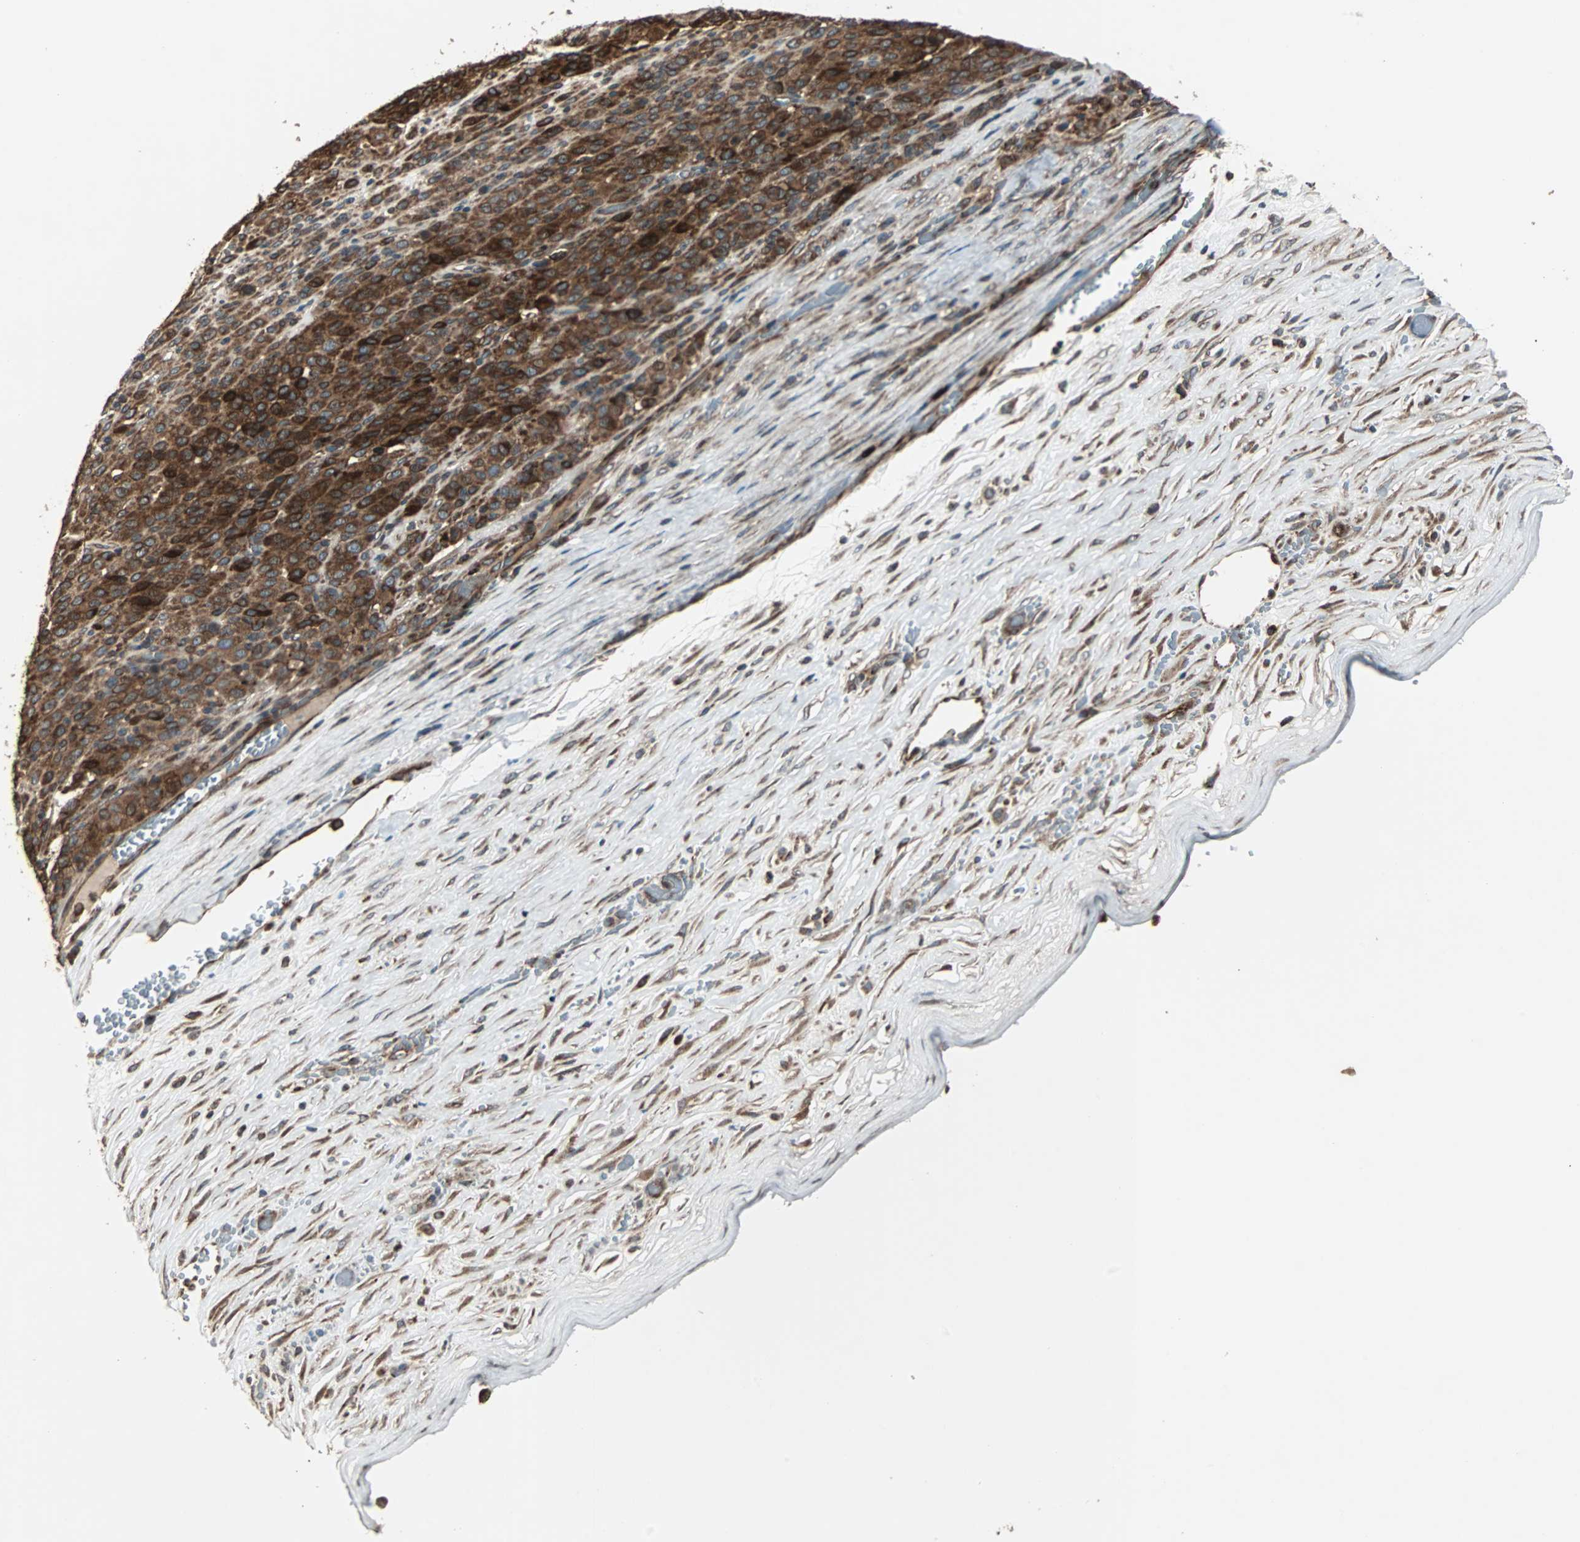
{"staining": {"intensity": "strong", "quantity": ">75%", "location": "cytoplasmic/membranous"}, "tissue": "melanoma", "cell_type": "Tumor cells", "image_type": "cancer", "snomed": [{"axis": "morphology", "description": "Malignant melanoma, Metastatic site"}, {"axis": "topography", "description": "Pancreas"}], "caption": "This is an image of immunohistochemistry staining of malignant melanoma (metastatic site), which shows strong positivity in the cytoplasmic/membranous of tumor cells.", "gene": "RAB7A", "patient": {"sex": "female", "age": 30}}